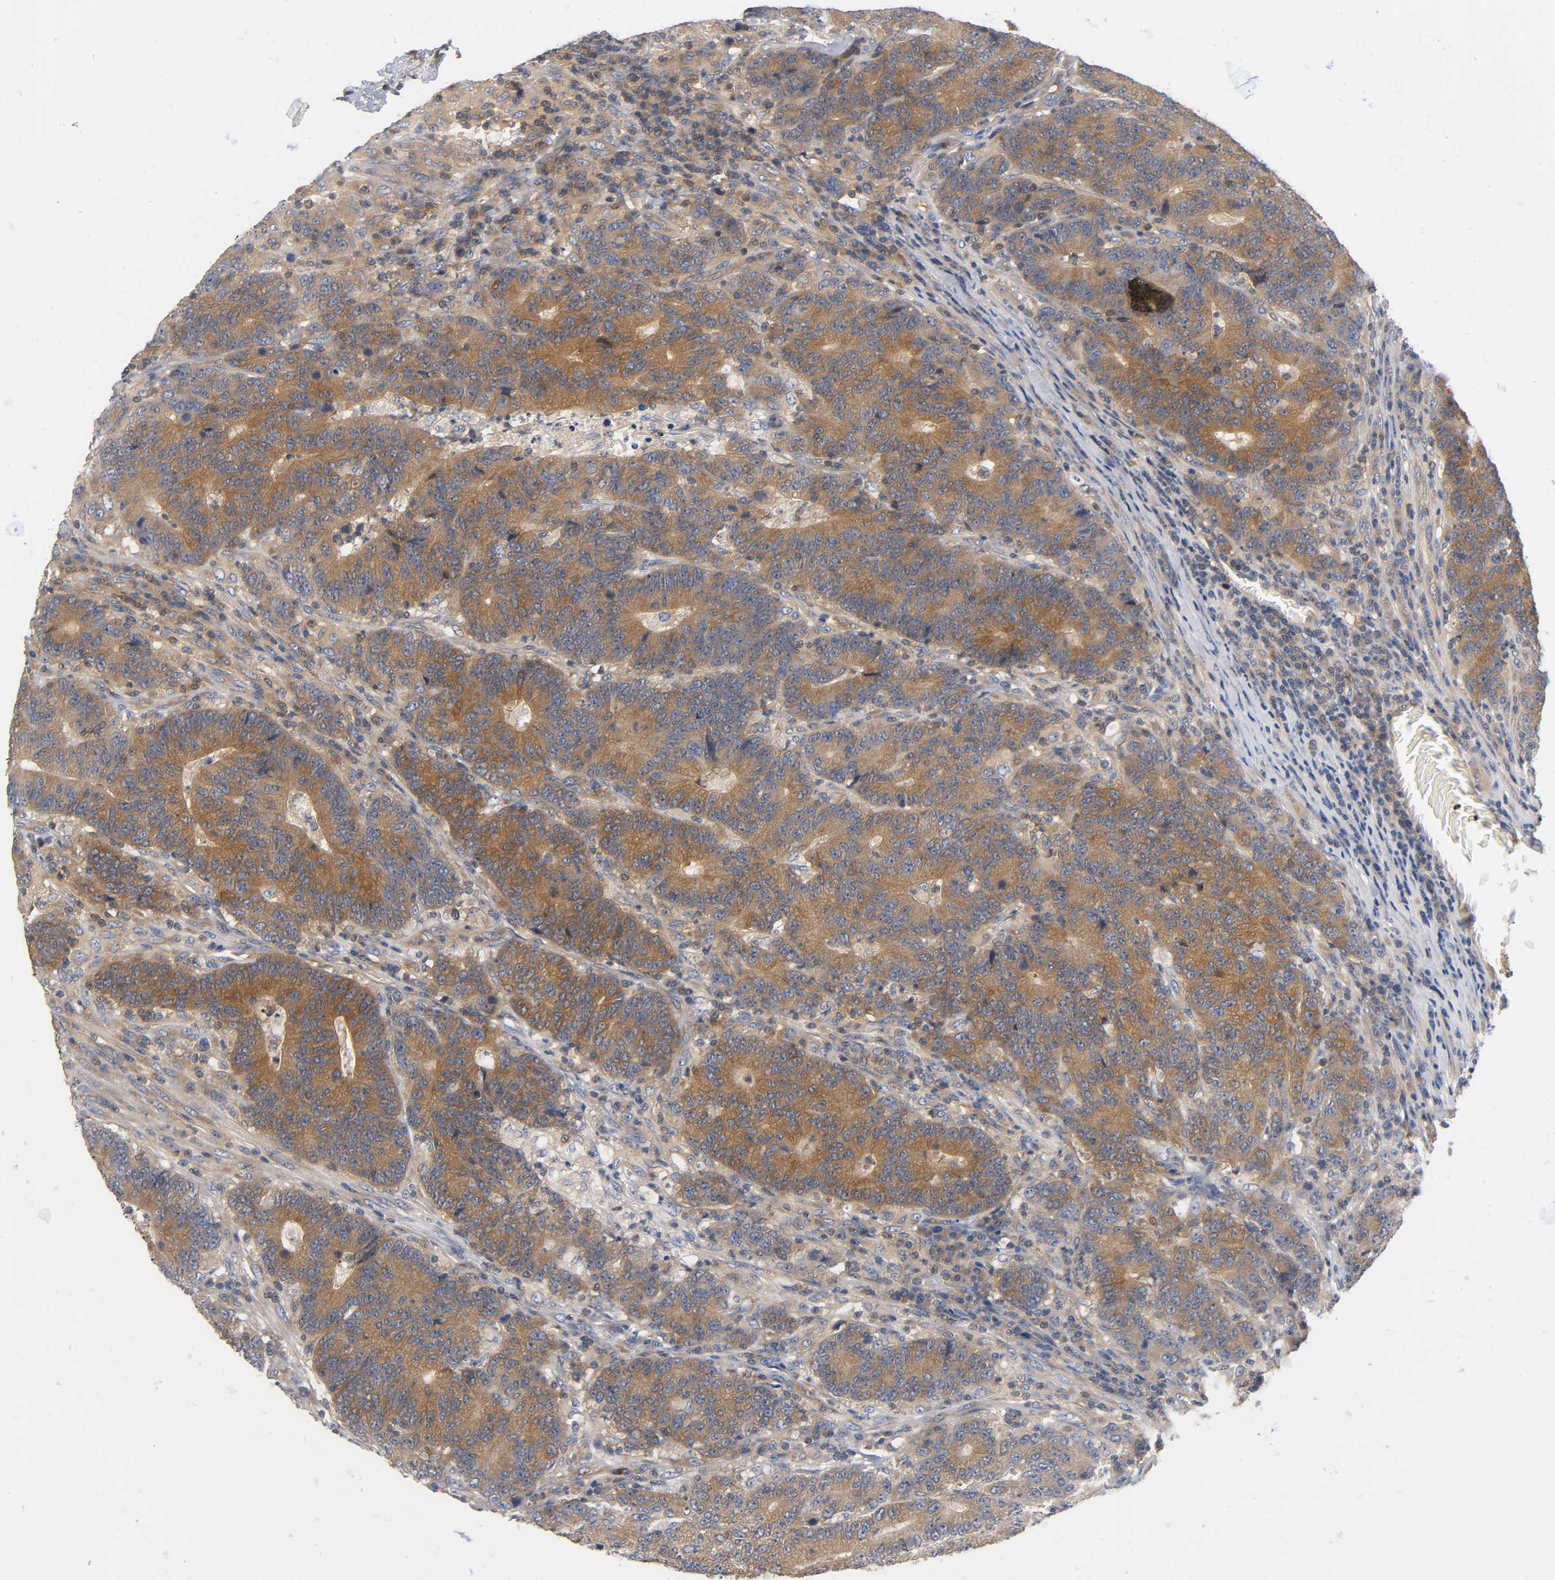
{"staining": {"intensity": "moderate", "quantity": ">75%", "location": "cytoplasmic/membranous"}, "tissue": "colorectal cancer", "cell_type": "Tumor cells", "image_type": "cancer", "snomed": [{"axis": "morphology", "description": "Normal tissue, NOS"}, {"axis": "morphology", "description": "Adenocarcinoma, NOS"}, {"axis": "topography", "description": "Colon"}], "caption": "A medium amount of moderate cytoplasmic/membranous expression is seen in about >75% of tumor cells in colorectal cancer tissue. The protein is stained brown, and the nuclei are stained in blue (DAB (3,3'-diaminobenzidine) IHC with brightfield microscopy, high magnification).", "gene": "PRKAB1", "patient": {"sex": "female", "age": 75}}